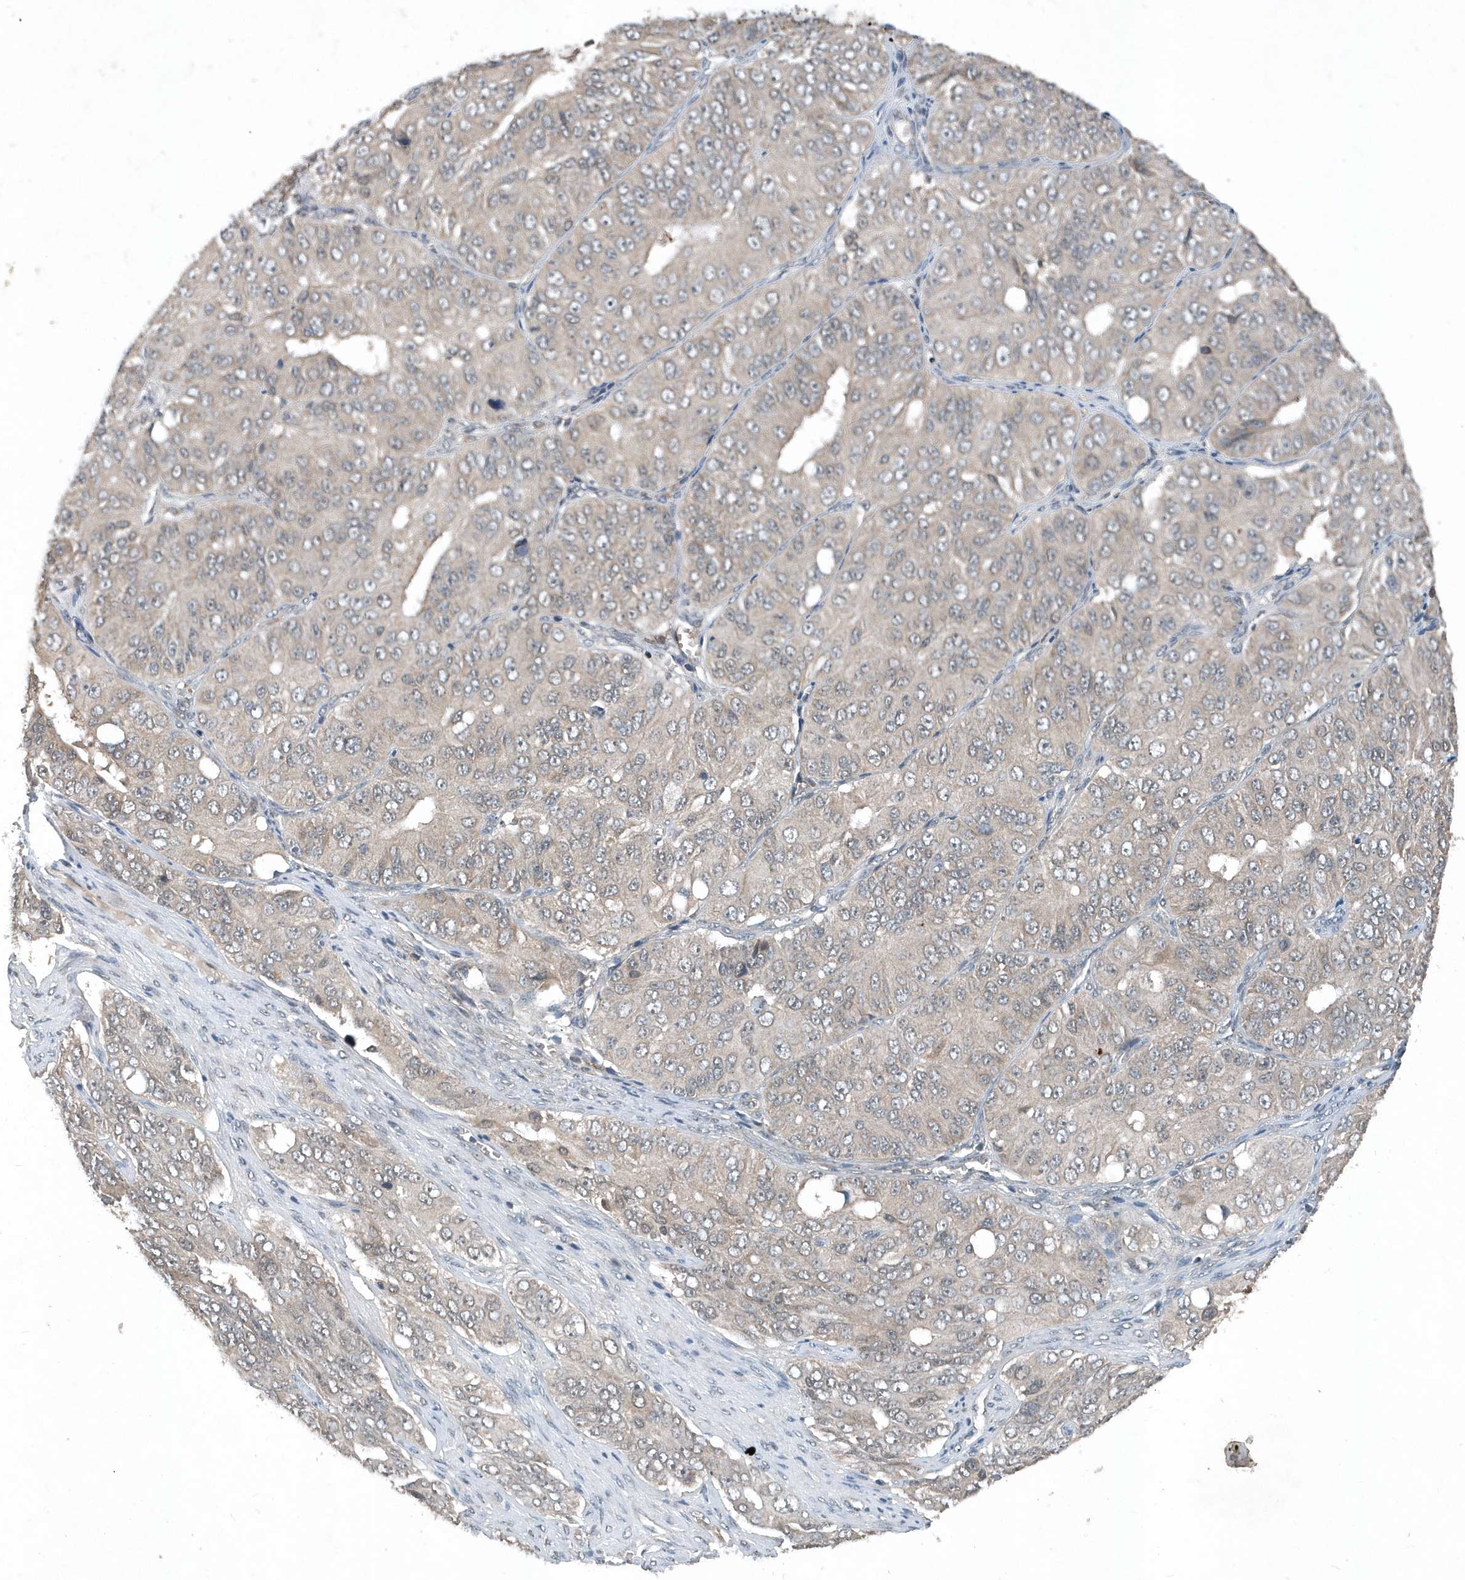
{"staining": {"intensity": "negative", "quantity": "none", "location": "none"}, "tissue": "ovarian cancer", "cell_type": "Tumor cells", "image_type": "cancer", "snomed": [{"axis": "morphology", "description": "Carcinoma, endometroid"}, {"axis": "topography", "description": "Ovary"}], "caption": "Ovarian cancer was stained to show a protein in brown. There is no significant expression in tumor cells.", "gene": "SCFD2", "patient": {"sex": "female", "age": 51}}